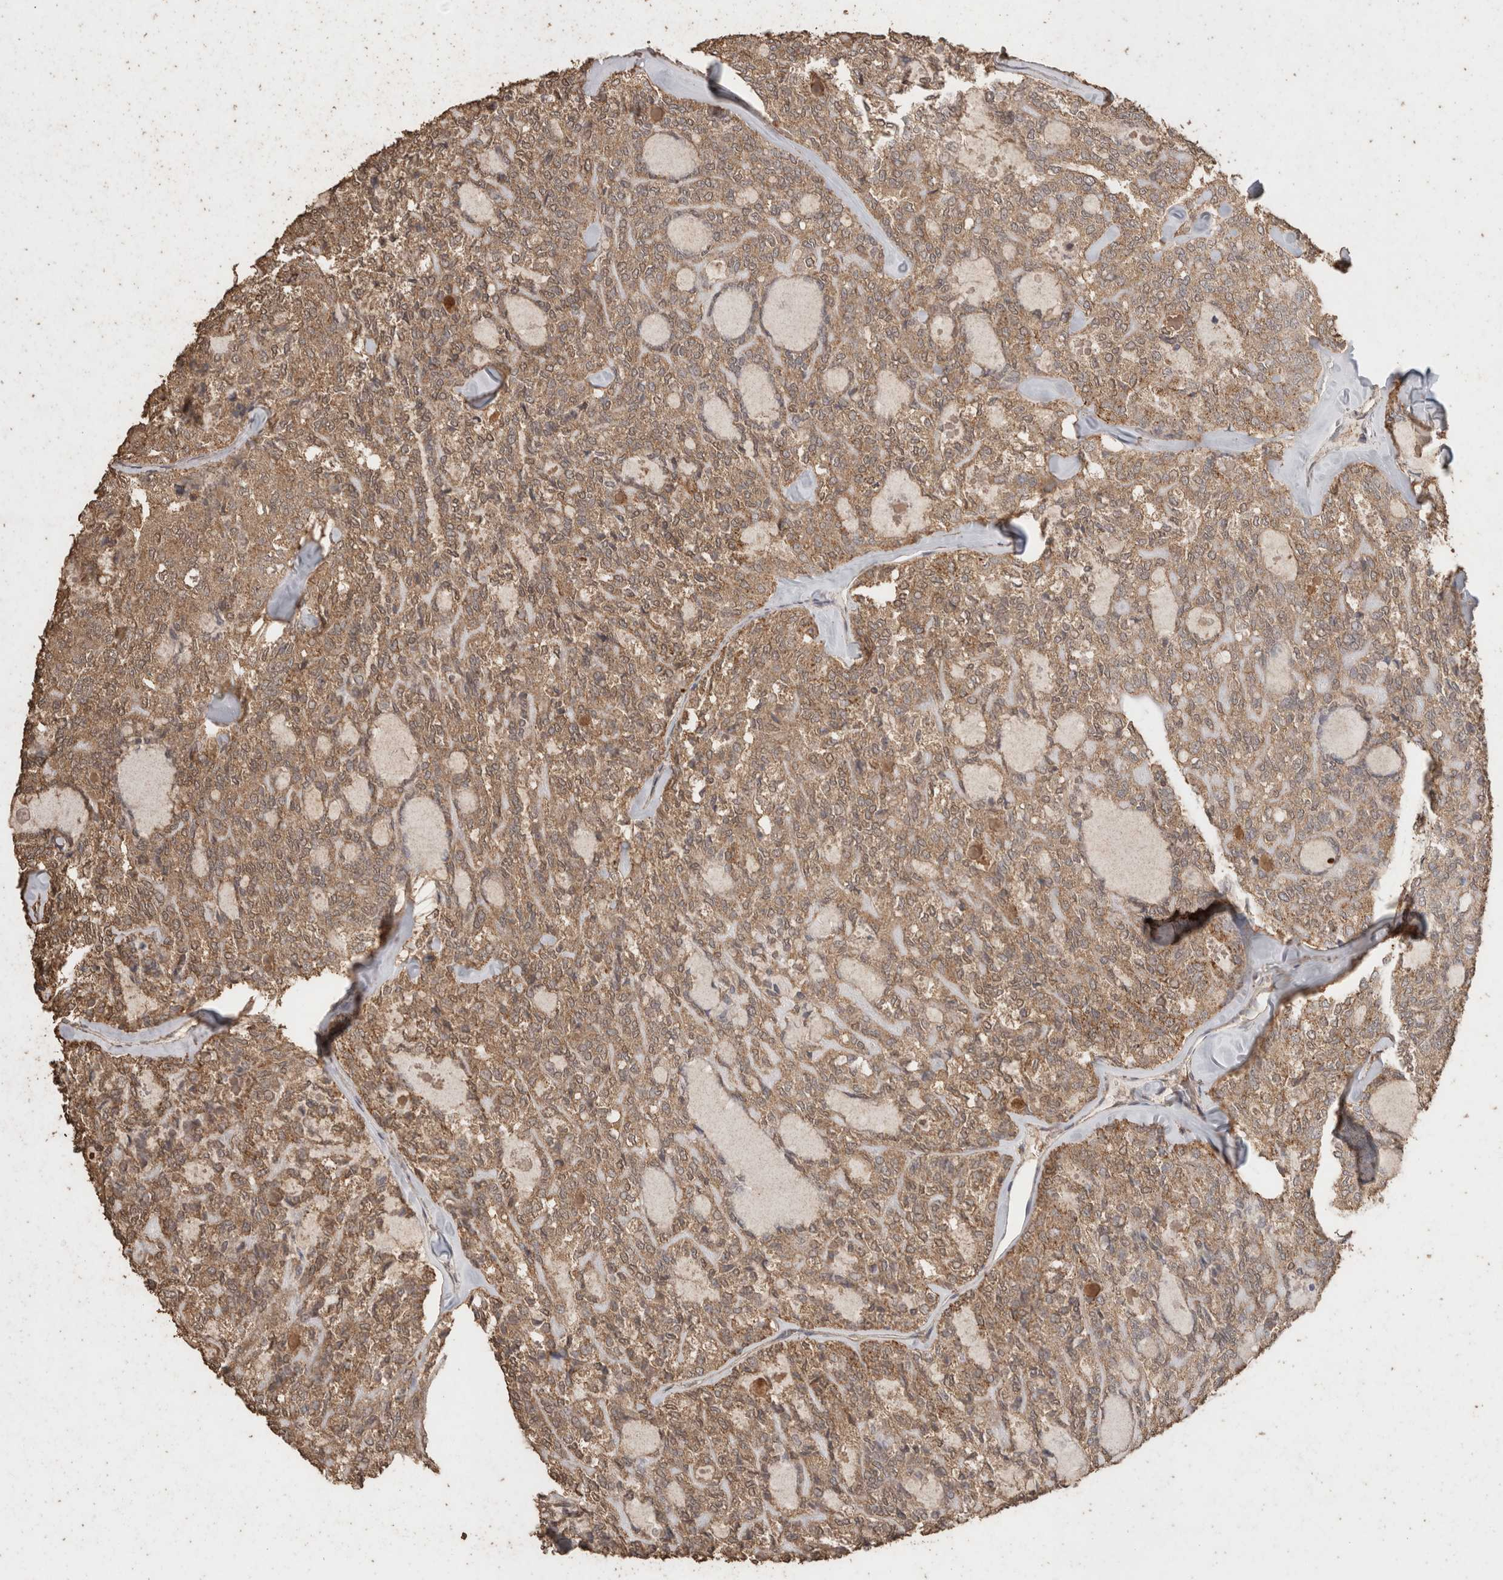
{"staining": {"intensity": "weak", "quantity": ">75%", "location": "cytoplasmic/membranous"}, "tissue": "thyroid cancer", "cell_type": "Tumor cells", "image_type": "cancer", "snomed": [{"axis": "morphology", "description": "Follicular adenoma carcinoma, NOS"}, {"axis": "topography", "description": "Thyroid gland"}], "caption": "Immunohistochemistry (DAB) staining of human follicular adenoma carcinoma (thyroid) shows weak cytoplasmic/membranous protein positivity in approximately >75% of tumor cells. The staining was performed using DAB, with brown indicating positive protein expression. Nuclei are stained blue with hematoxylin.", "gene": "CX3CL1", "patient": {"sex": "male", "age": 75}}